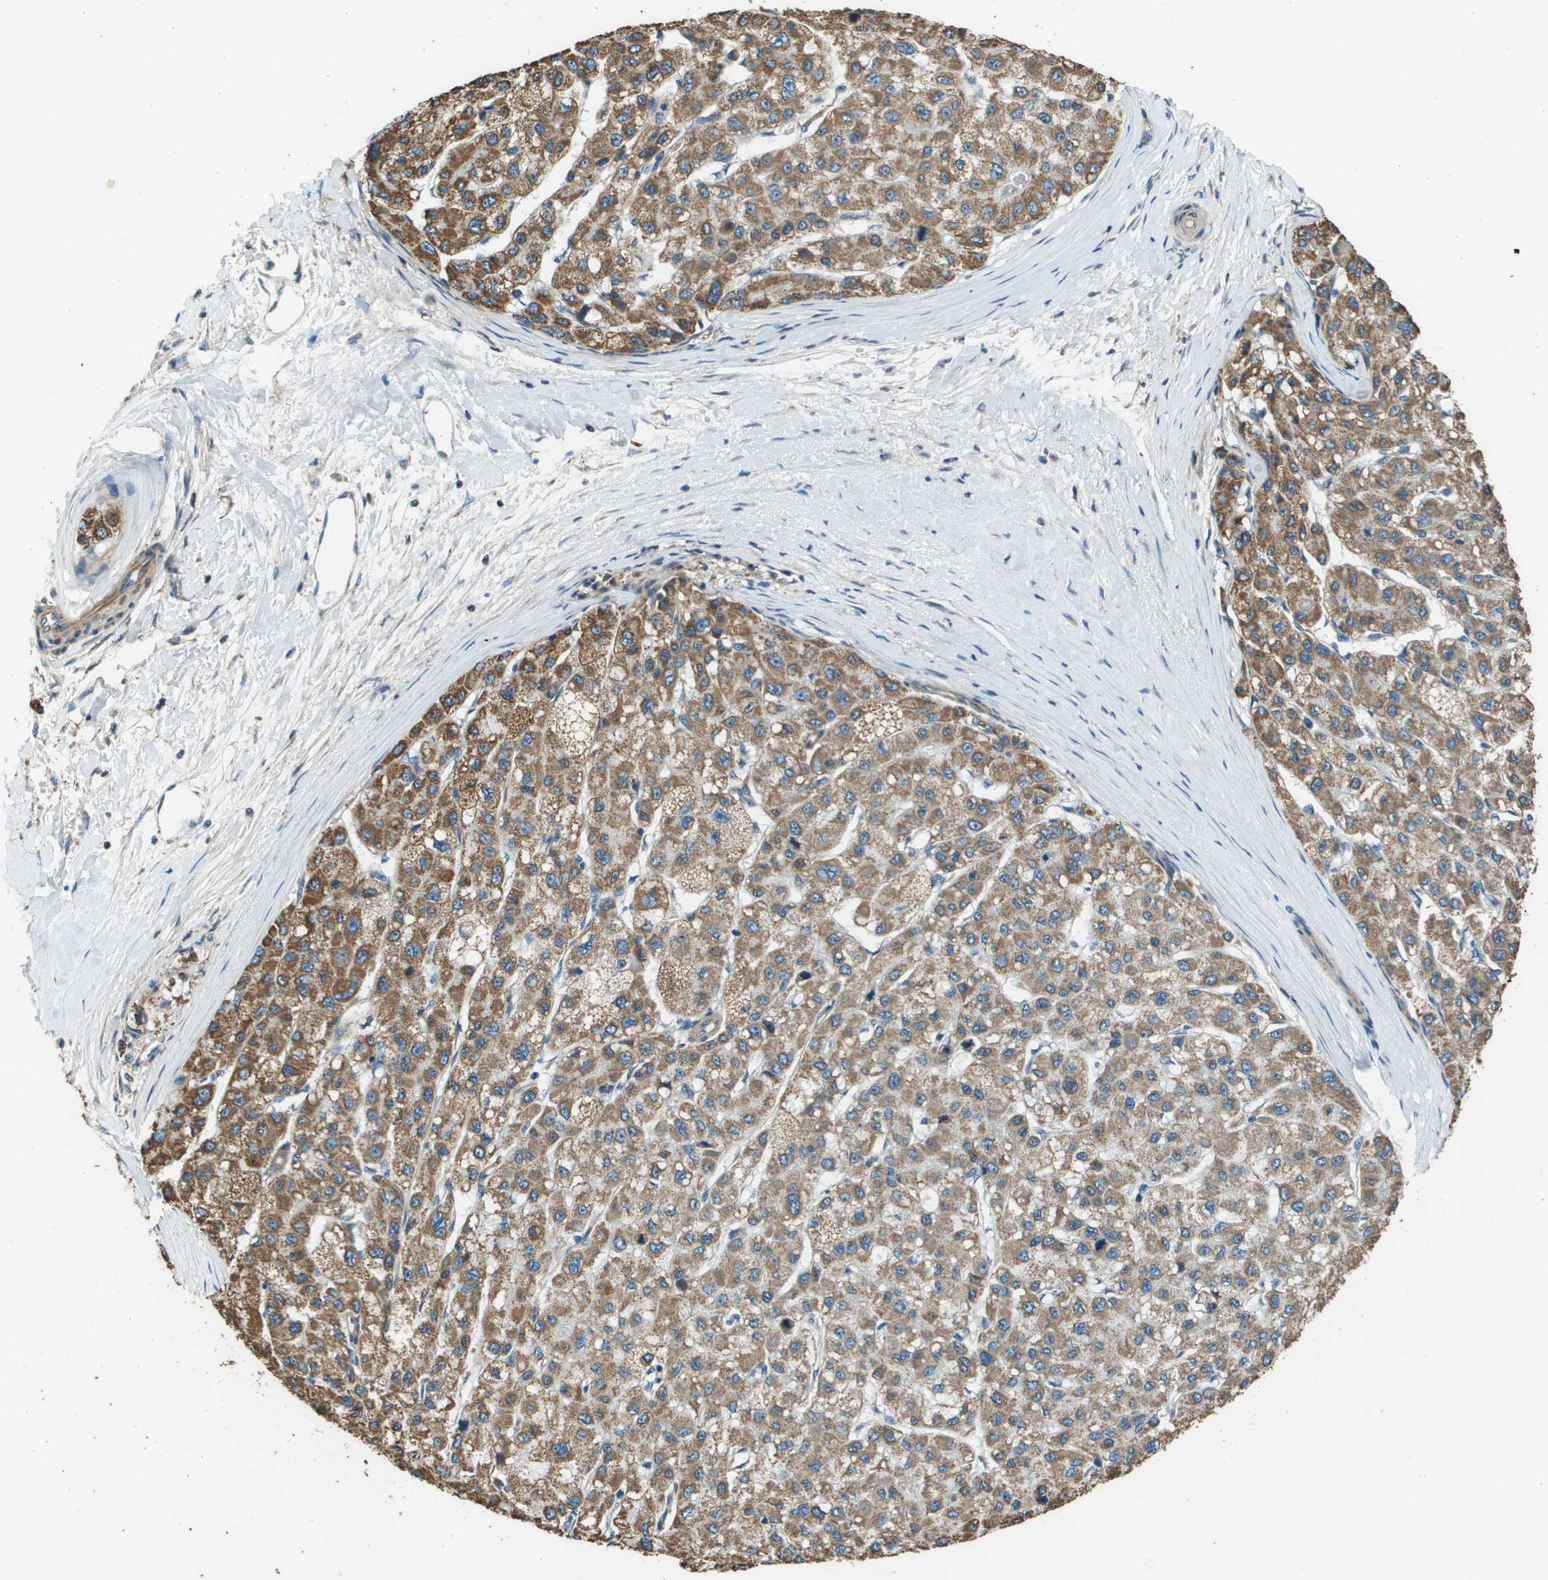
{"staining": {"intensity": "moderate", "quantity": ">75%", "location": "cytoplasmic/membranous"}, "tissue": "liver cancer", "cell_type": "Tumor cells", "image_type": "cancer", "snomed": [{"axis": "morphology", "description": "Carcinoma, Hepatocellular, NOS"}, {"axis": "topography", "description": "Liver"}], "caption": "Human liver cancer stained with a protein marker demonstrates moderate staining in tumor cells.", "gene": "TMEM51", "patient": {"sex": "male", "age": 80}}